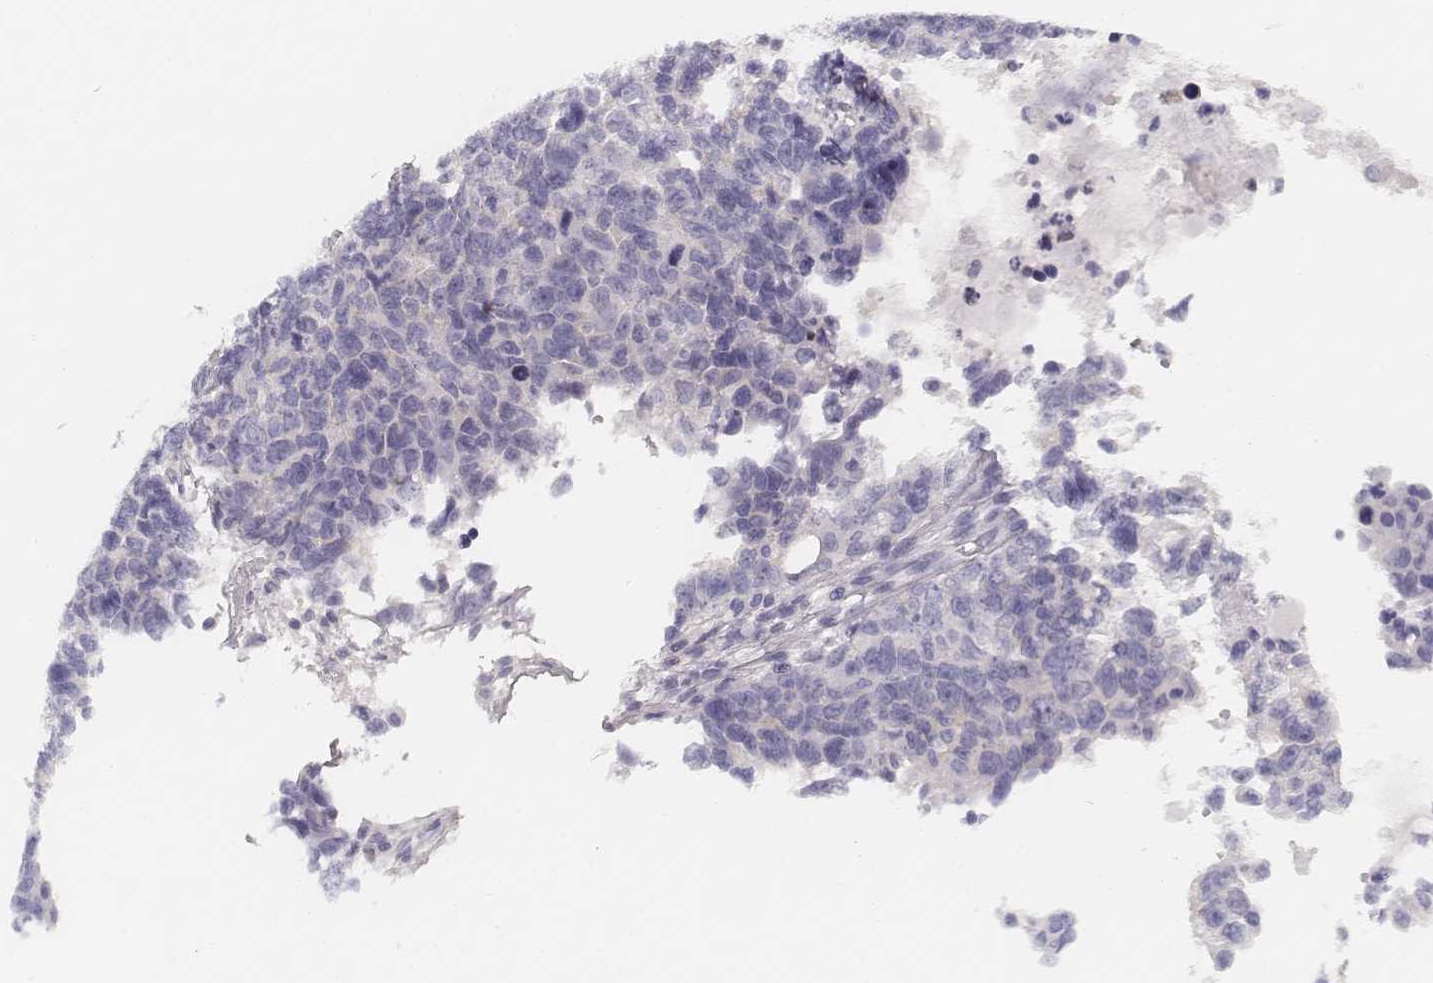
{"staining": {"intensity": "negative", "quantity": "none", "location": "none"}, "tissue": "ovarian cancer", "cell_type": "Tumor cells", "image_type": "cancer", "snomed": [{"axis": "morphology", "description": "Cystadenocarcinoma, serous, NOS"}, {"axis": "topography", "description": "Ovary"}], "caption": "Image shows no significant protein expression in tumor cells of ovarian cancer (serous cystadenocarcinoma).", "gene": "HNF4G", "patient": {"sex": "female", "age": 69}}